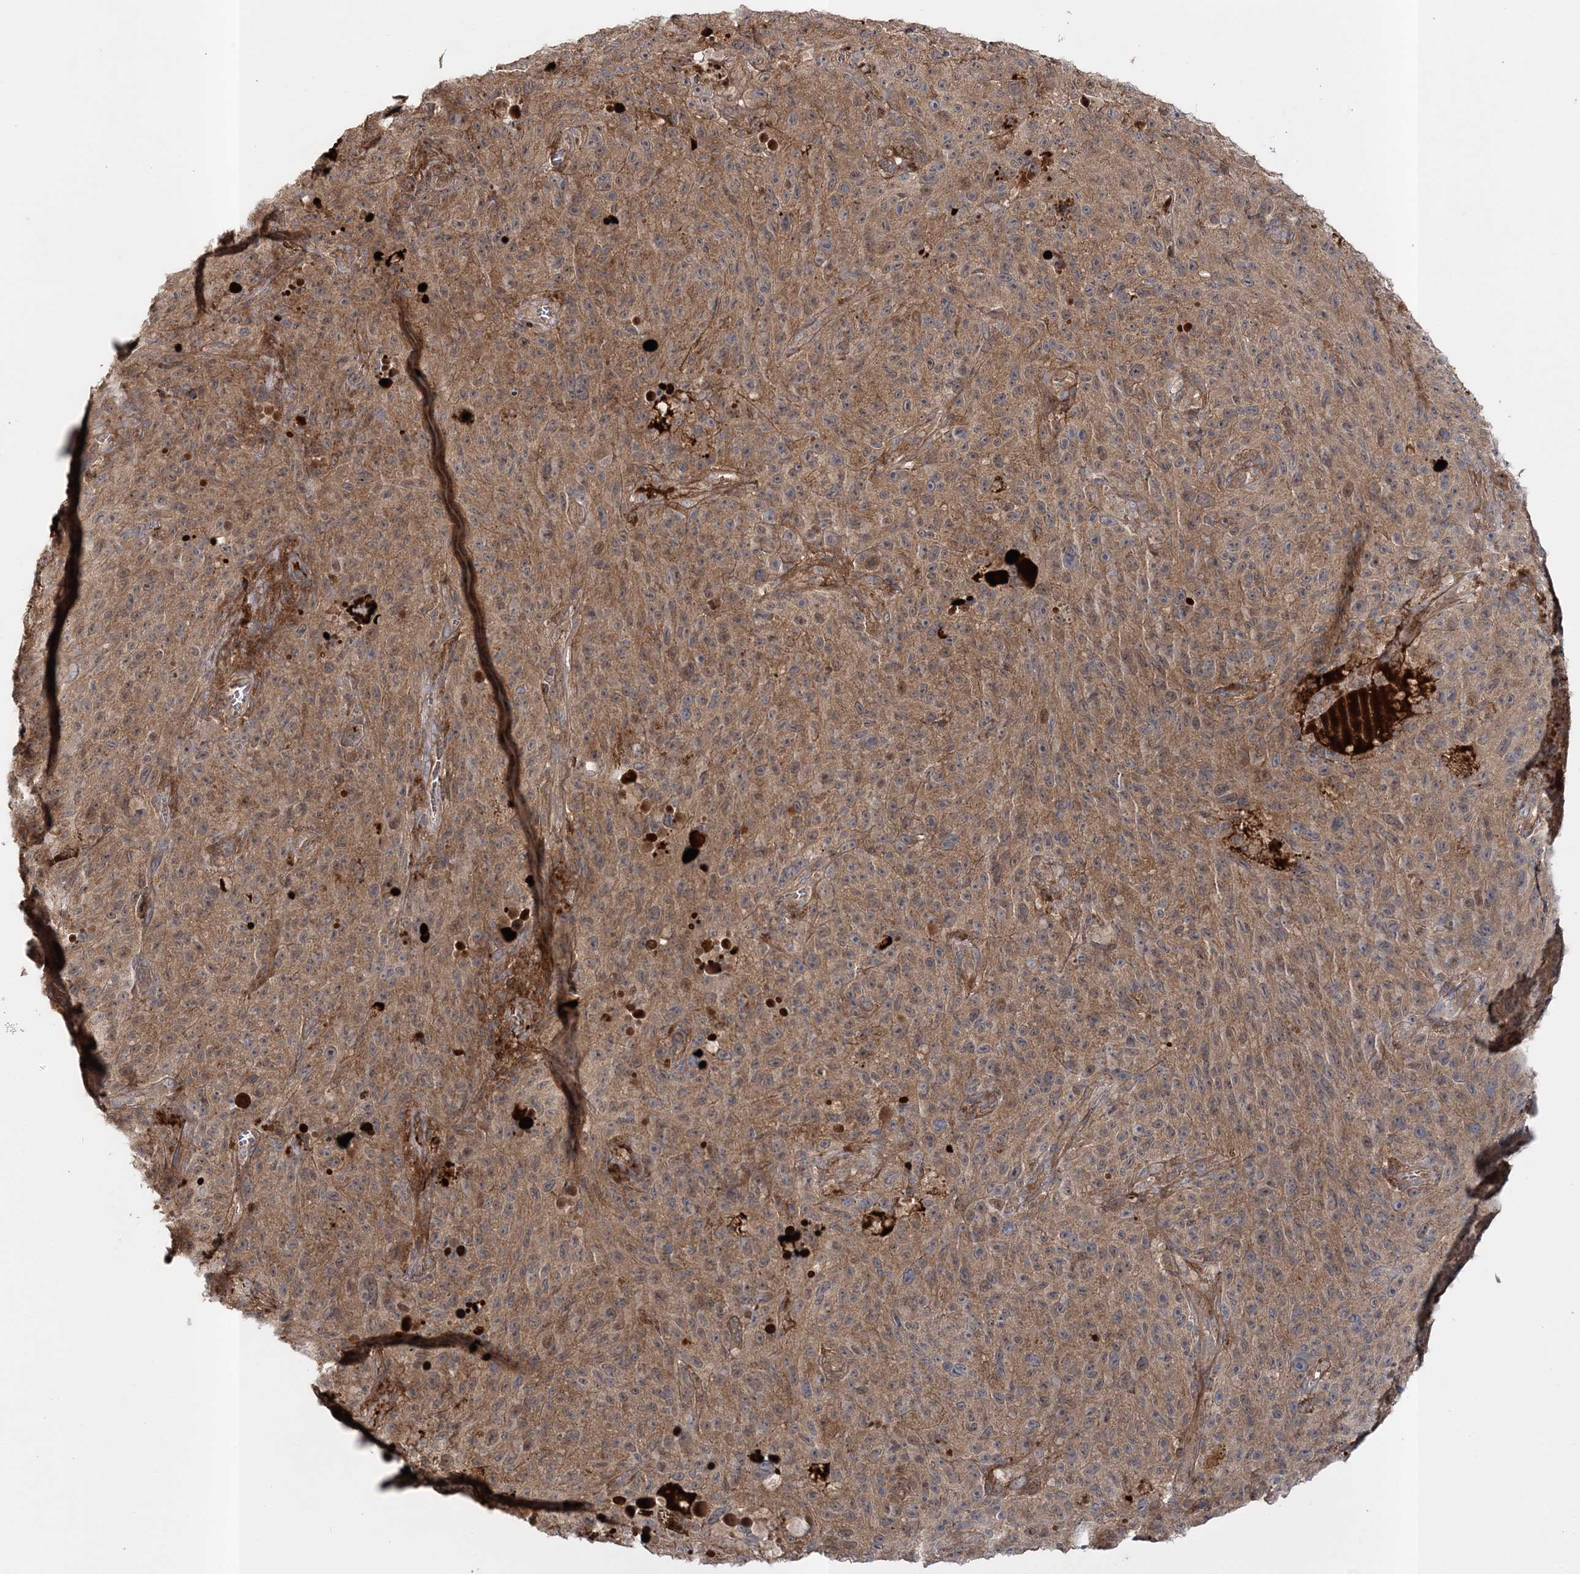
{"staining": {"intensity": "moderate", "quantity": ">75%", "location": "cytoplasmic/membranous"}, "tissue": "melanoma", "cell_type": "Tumor cells", "image_type": "cancer", "snomed": [{"axis": "morphology", "description": "Malignant melanoma, NOS"}, {"axis": "topography", "description": "Skin"}], "caption": "Immunohistochemical staining of malignant melanoma reveals medium levels of moderate cytoplasmic/membranous expression in approximately >75% of tumor cells.", "gene": "MOCS2", "patient": {"sex": "female", "age": 82}}